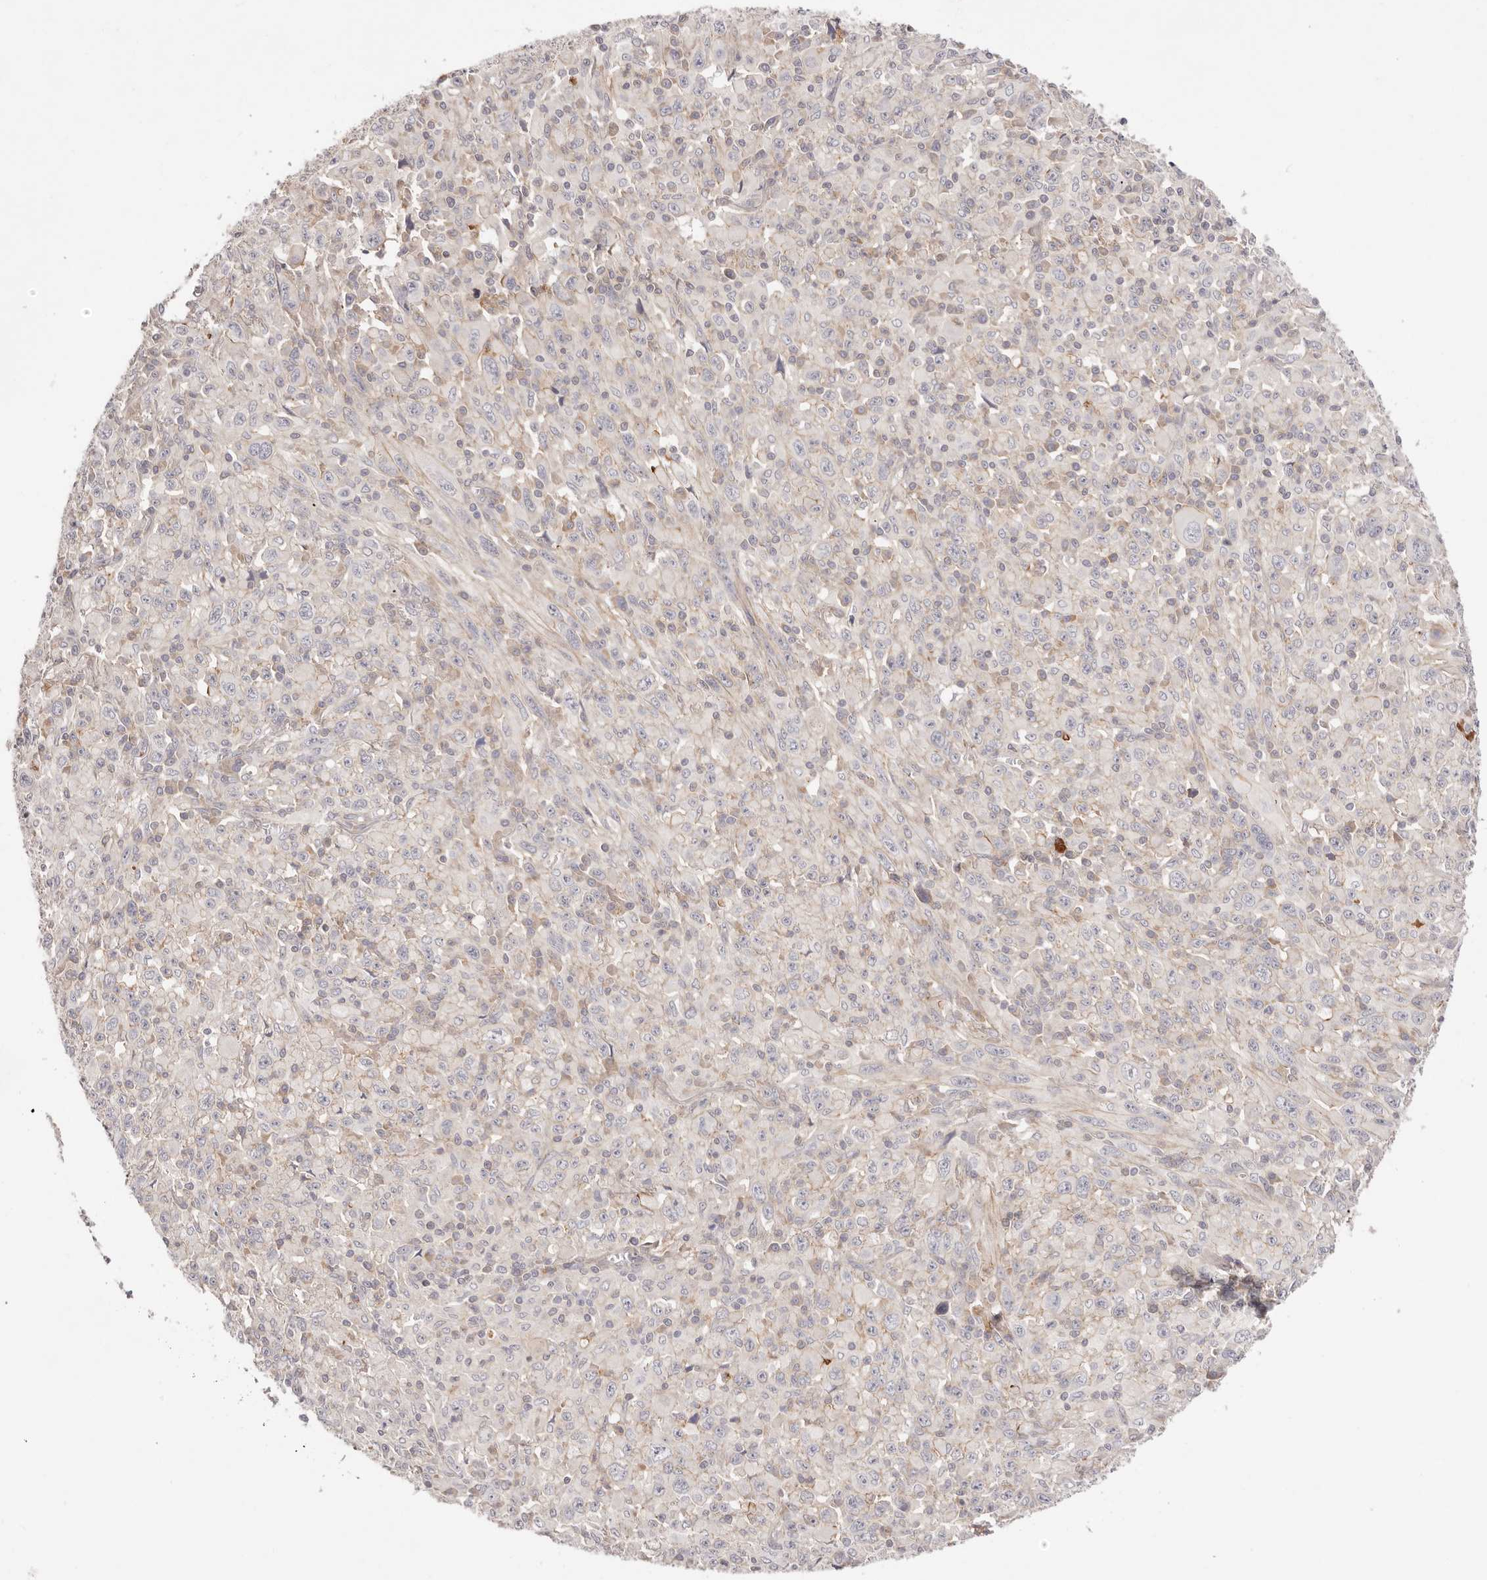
{"staining": {"intensity": "negative", "quantity": "none", "location": "none"}, "tissue": "melanoma", "cell_type": "Tumor cells", "image_type": "cancer", "snomed": [{"axis": "morphology", "description": "Malignant melanoma, Metastatic site"}, {"axis": "topography", "description": "Skin"}], "caption": "Tumor cells show no significant expression in malignant melanoma (metastatic site).", "gene": "SLC35B2", "patient": {"sex": "female", "age": 56}}